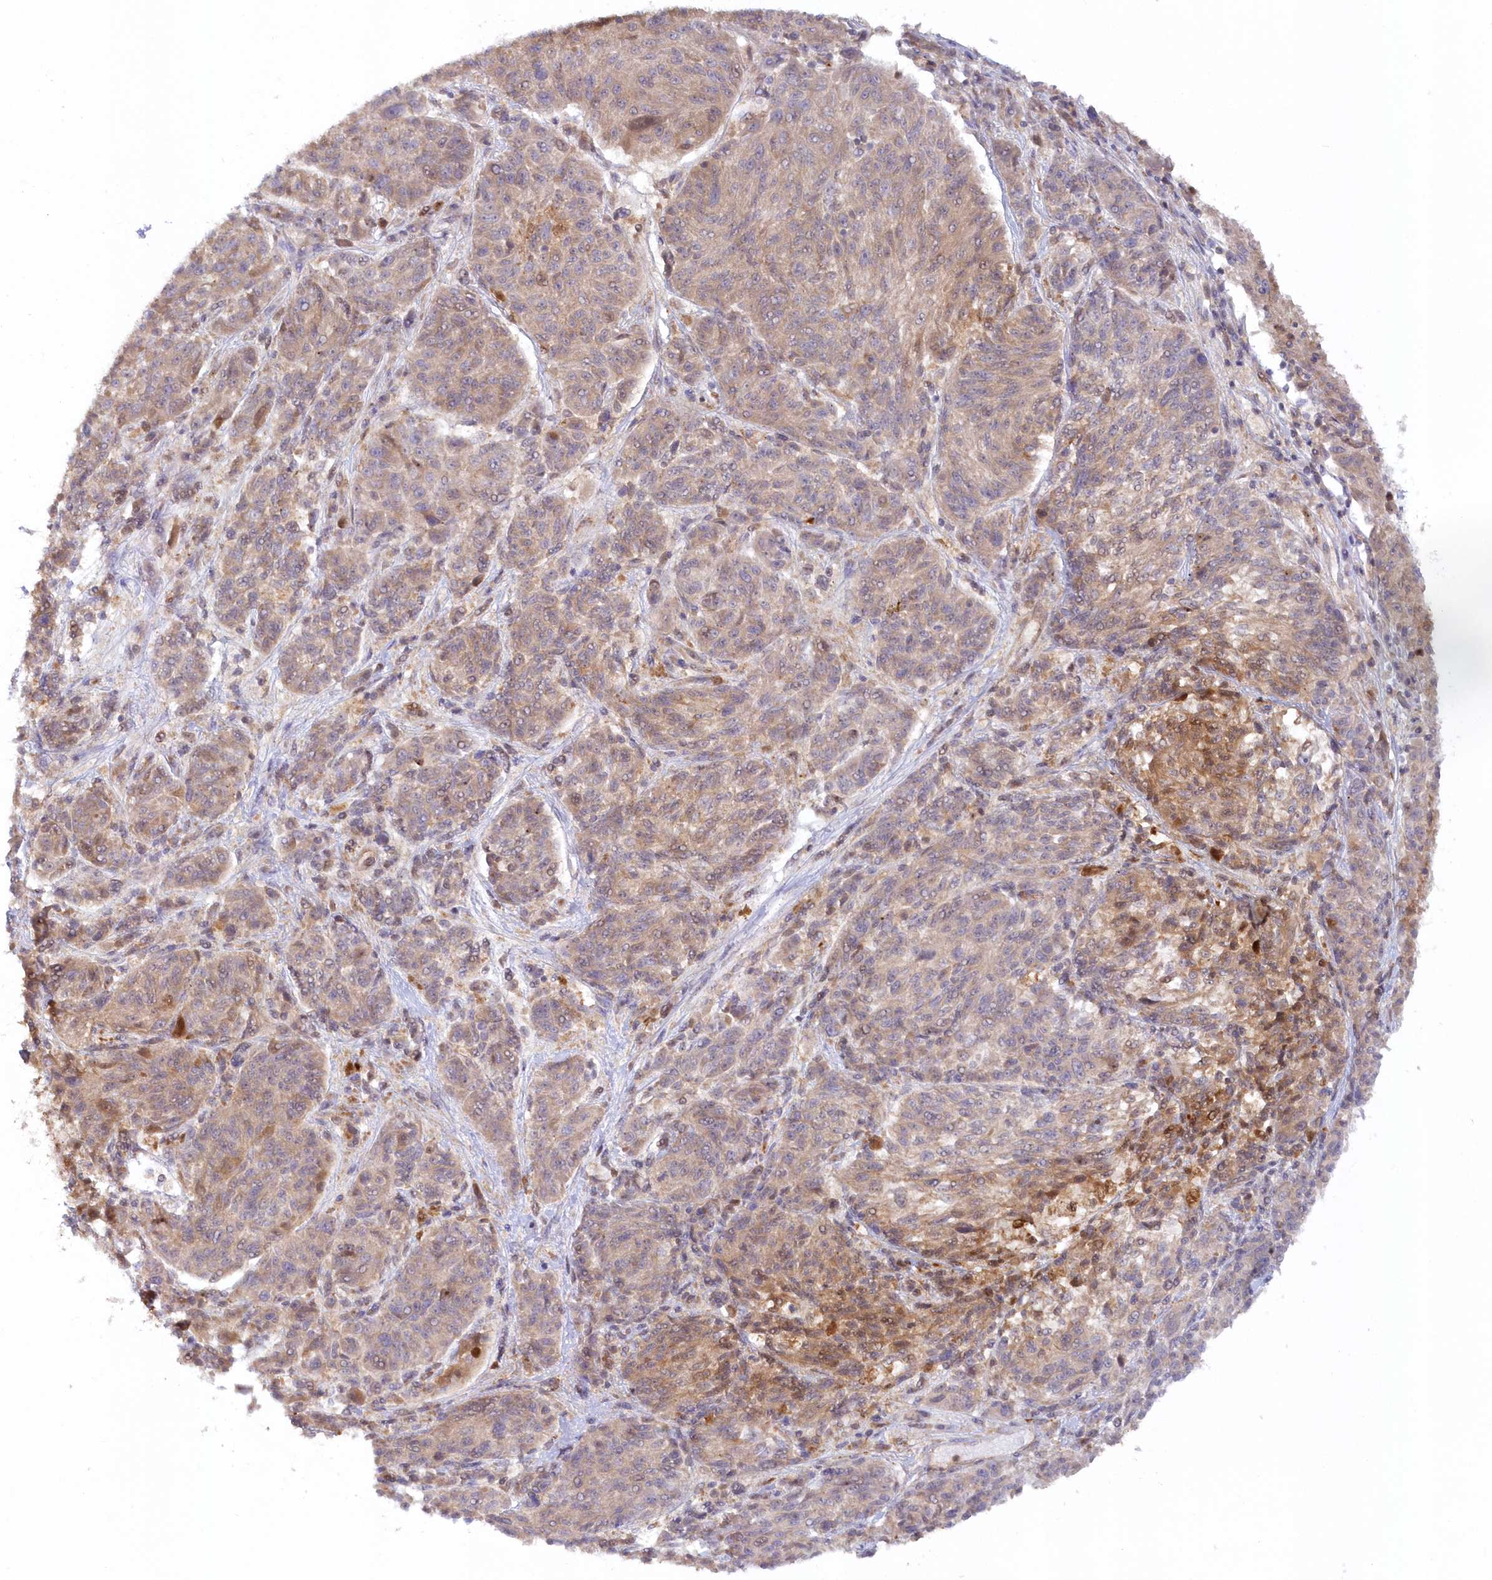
{"staining": {"intensity": "weak", "quantity": ">75%", "location": "cytoplasmic/membranous"}, "tissue": "melanoma", "cell_type": "Tumor cells", "image_type": "cancer", "snomed": [{"axis": "morphology", "description": "Malignant melanoma, NOS"}, {"axis": "topography", "description": "Skin"}], "caption": "Melanoma stained for a protein (brown) exhibits weak cytoplasmic/membranous positive staining in about >75% of tumor cells.", "gene": "GBE1", "patient": {"sex": "male", "age": 53}}